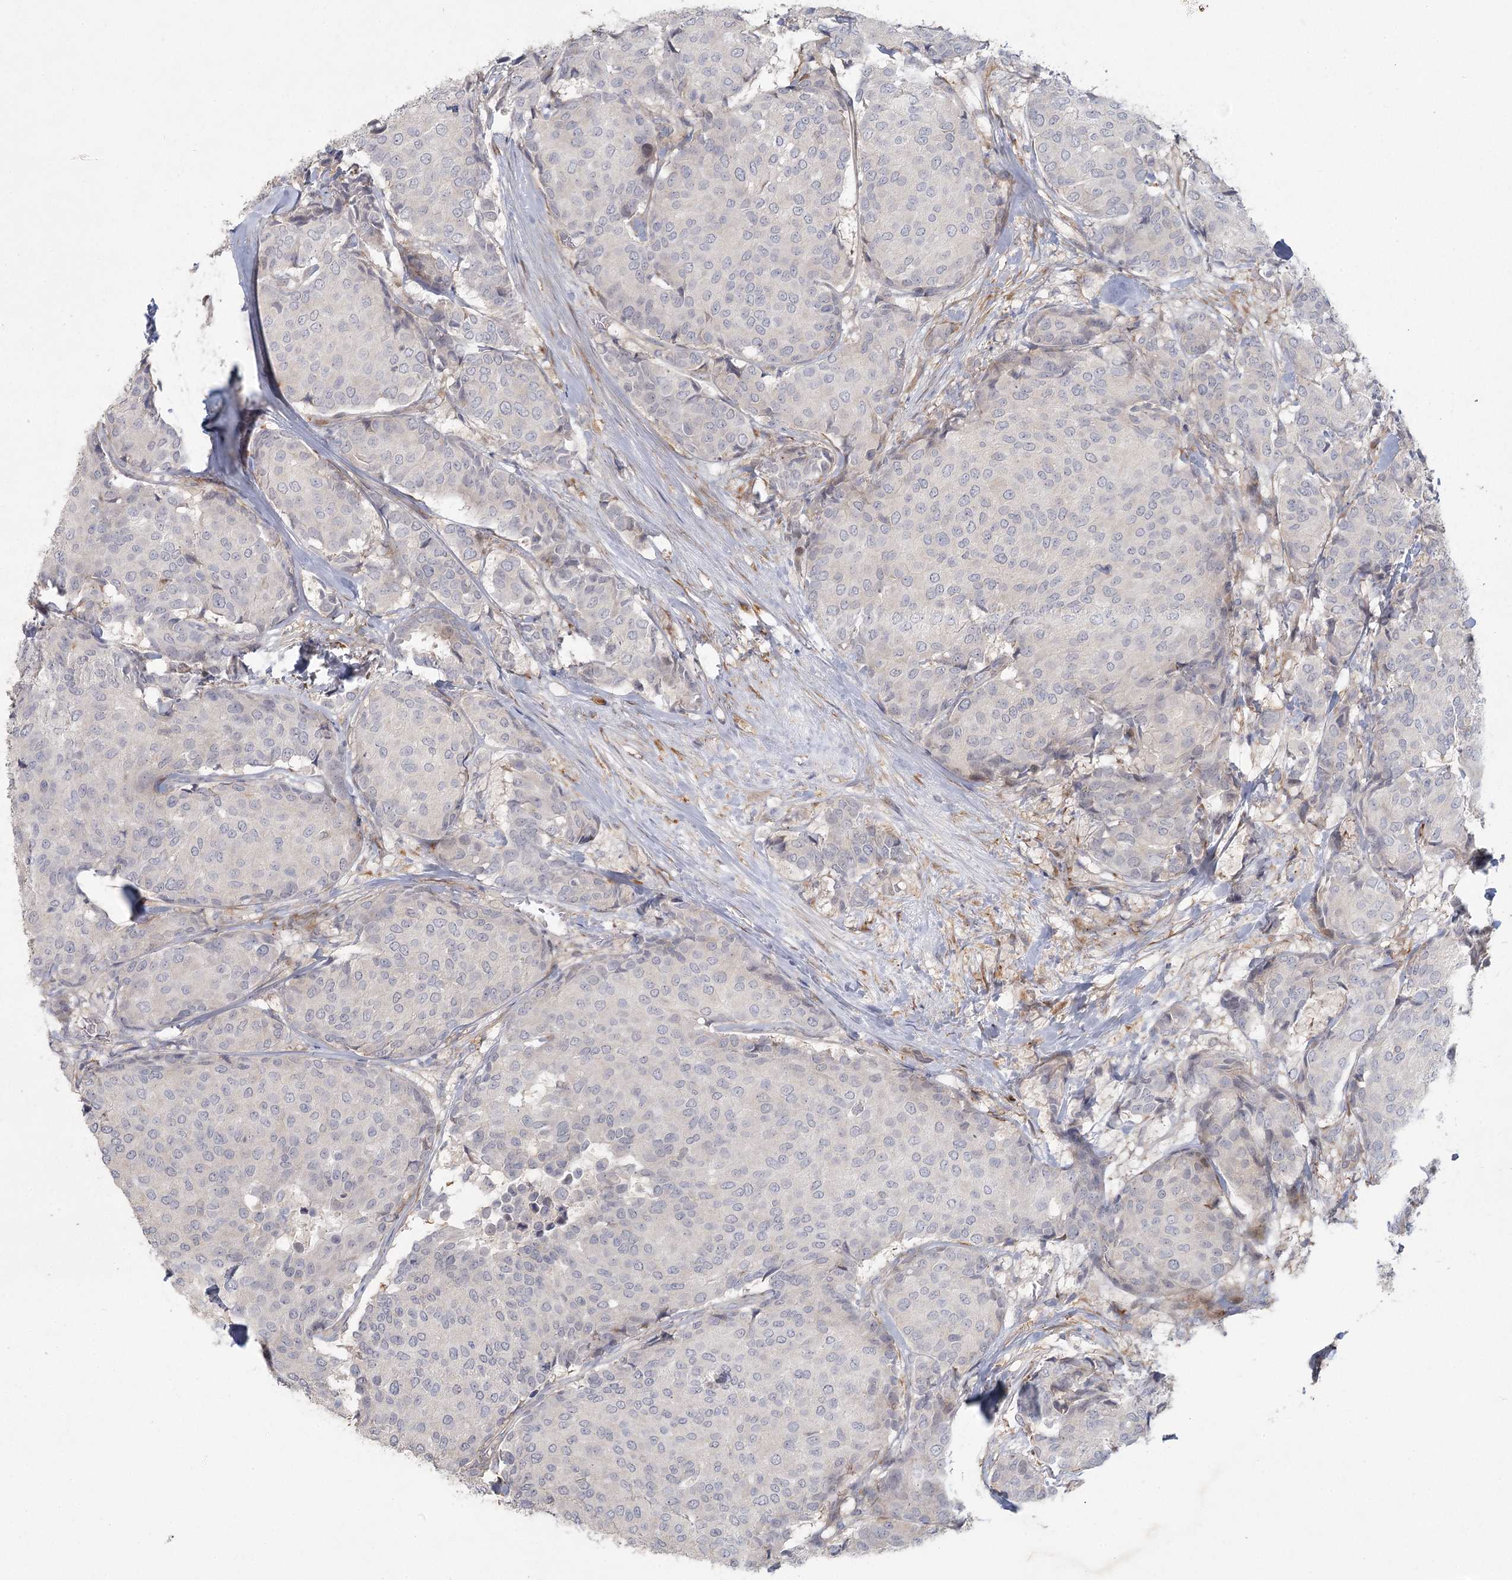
{"staining": {"intensity": "negative", "quantity": "none", "location": "none"}, "tissue": "breast cancer", "cell_type": "Tumor cells", "image_type": "cancer", "snomed": [{"axis": "morphology", "description": "Duct carcinoma"}, {"axis": "topography", "description": "Breast"}], "caption": "Immunohistochemistry of invasive ductal carcinoma (breast) exhibits no expression in tumor cells.", "gene": "FAM110C", "patient": {"sex": "female", "age": 75}}